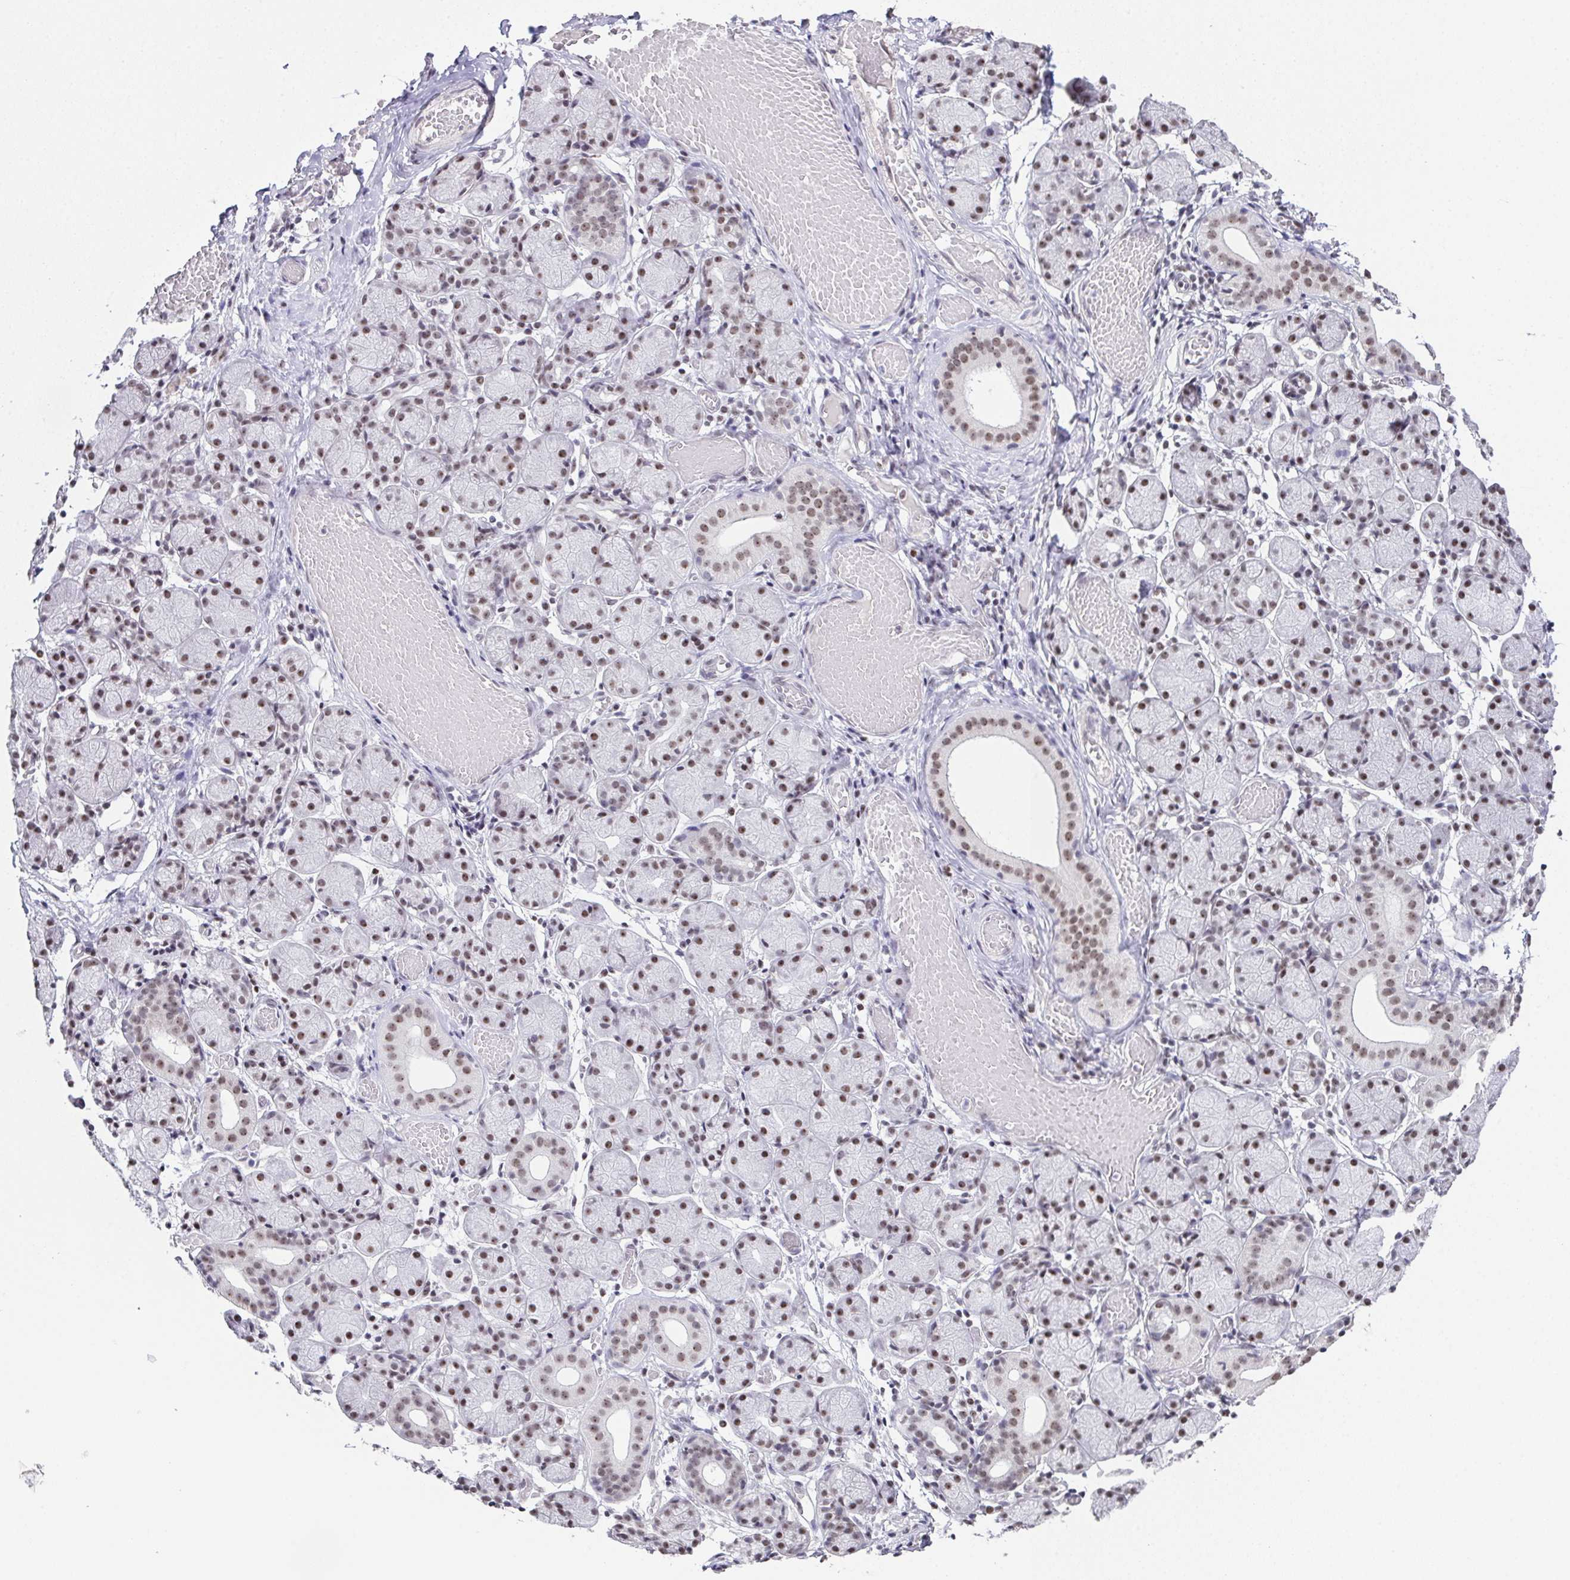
{"staining": {"intensity": "moderate", "quantity": ">75%", "location": "nuclear"}, "tissue": "salivary gland", "cell_type": "Glandular cells", "image_type": "normal", "snomed": [{"axis": "morphology", "description": "Normal tissue, NOS"}, {"axis": "topography", "description": "Salivary gland"}], "caption": "Immunohistochemical staining of normal human salivary gland shows medium levels of moderate nuclear expression in approximately >75% of glandular cells. (DAB (3,3'-diaminobenzidine) = brown stain, brightfield microscopy at high magnification).", "gene": "ZNF800", "patient": {"sex": "female", "age": 24}}